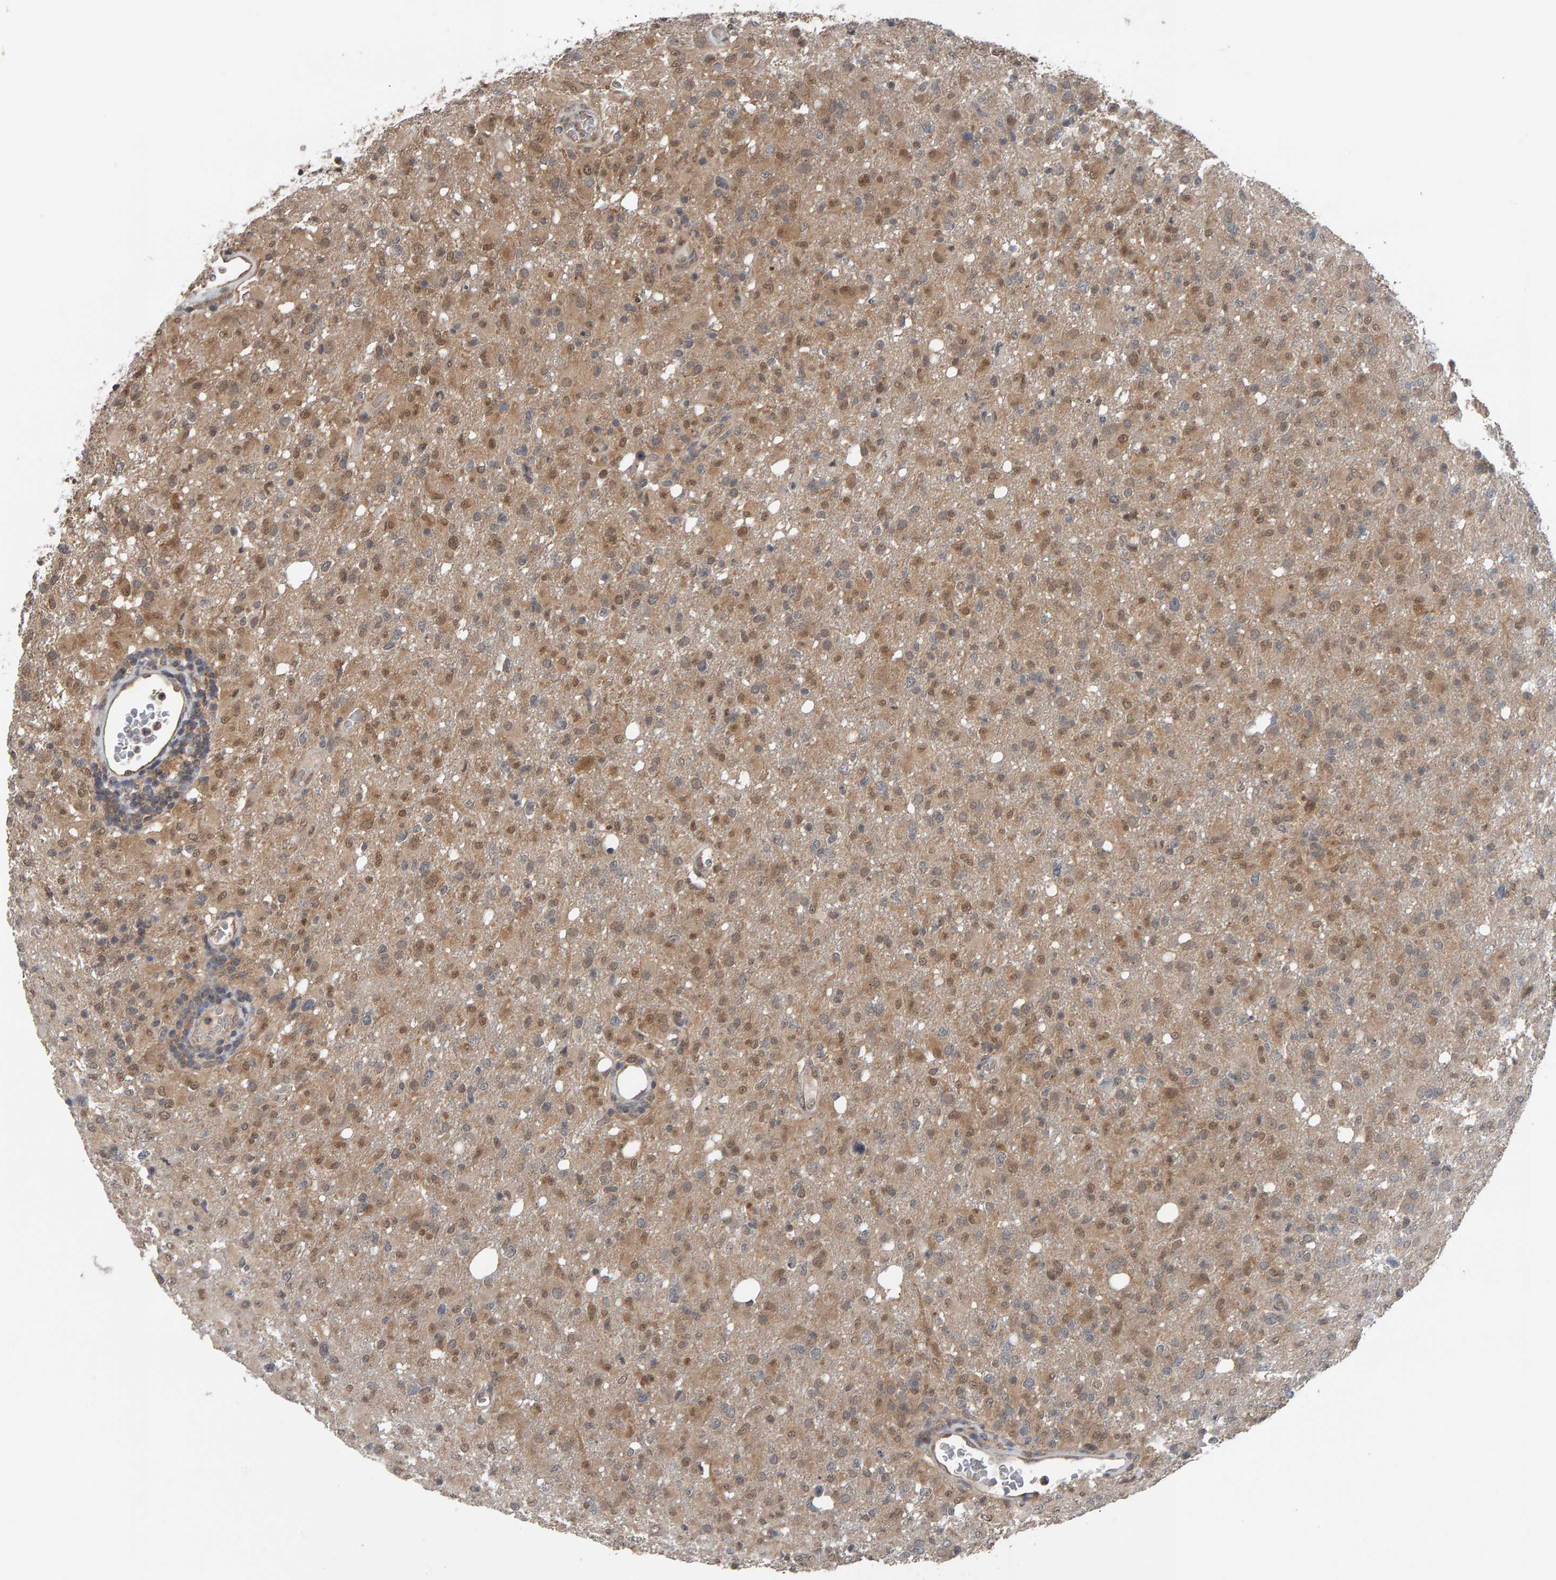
{"staining": {"intensity": "weak", "quantity": ">75%", "location": "cytoplasmic/membranous,nuclear"}, "tissue": "glioma", "cell_type": "Tumor cells", "image_type": "cancer", "snomed": [{"axis": "morphology", "description": "Glioma, malignant, High grade"}, {"axis": "topography", "description": "Brain"}], "caption": "Brown immunohistochemical staining in human glioma reveals weak cytoplasmic/membranous and nuclear positivity in about >75% of tumor cells.", "gene": "COASY", "patient": {"sex": "female", "age": 57}}